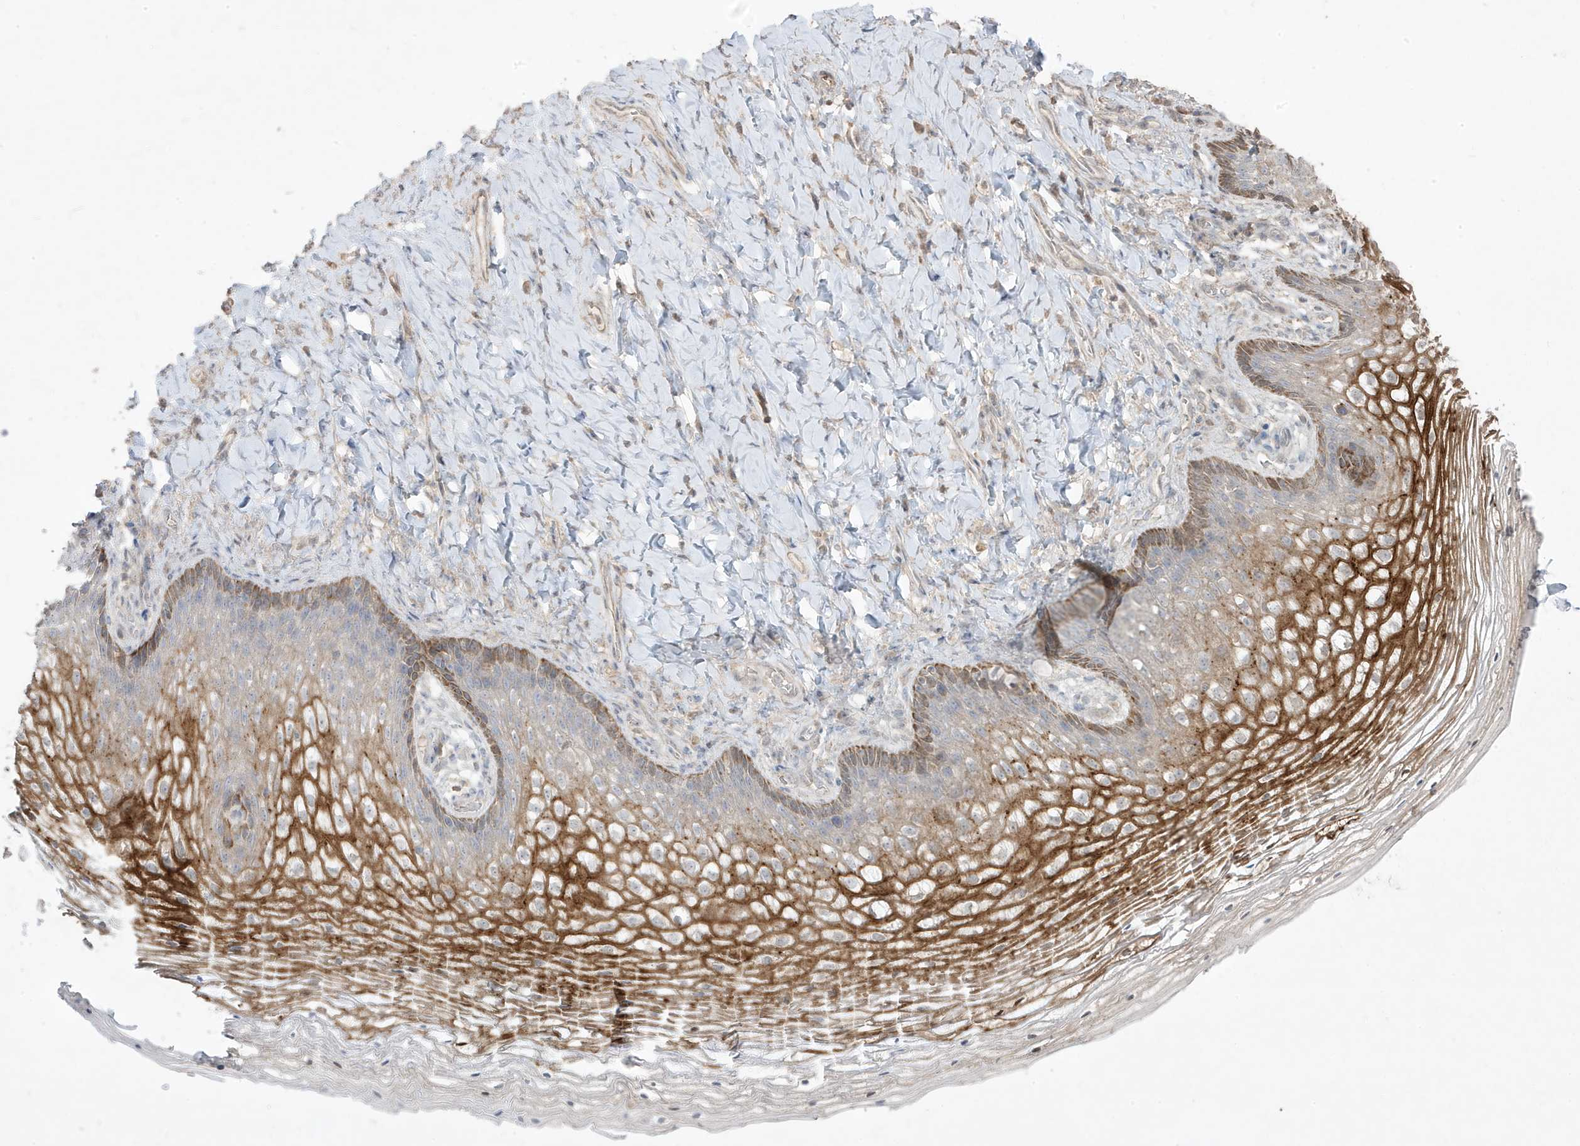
{"staining": {"intensity": "strong", "quantity": "25%-75%", "location": "cytoplasmic/membranous"}, "tissue": "vagina", "cell_type": "Squamous epithelial cells", "image_type": "normal", "snomed": [{"axis": "morphology", "description": "Normal tissue, NOS"}, {"axis": "topography", "description": "Vagina"}], "caption": "A photomicrograph showing strong cytoplasmic/membranous positivity in approximately 25%-75% of squamous epithelial cells in normal vagina, as visualized by brown immunohistochemical staining.", "gene": "RGL4", "patient": {"sex": "female", "age": 60}}